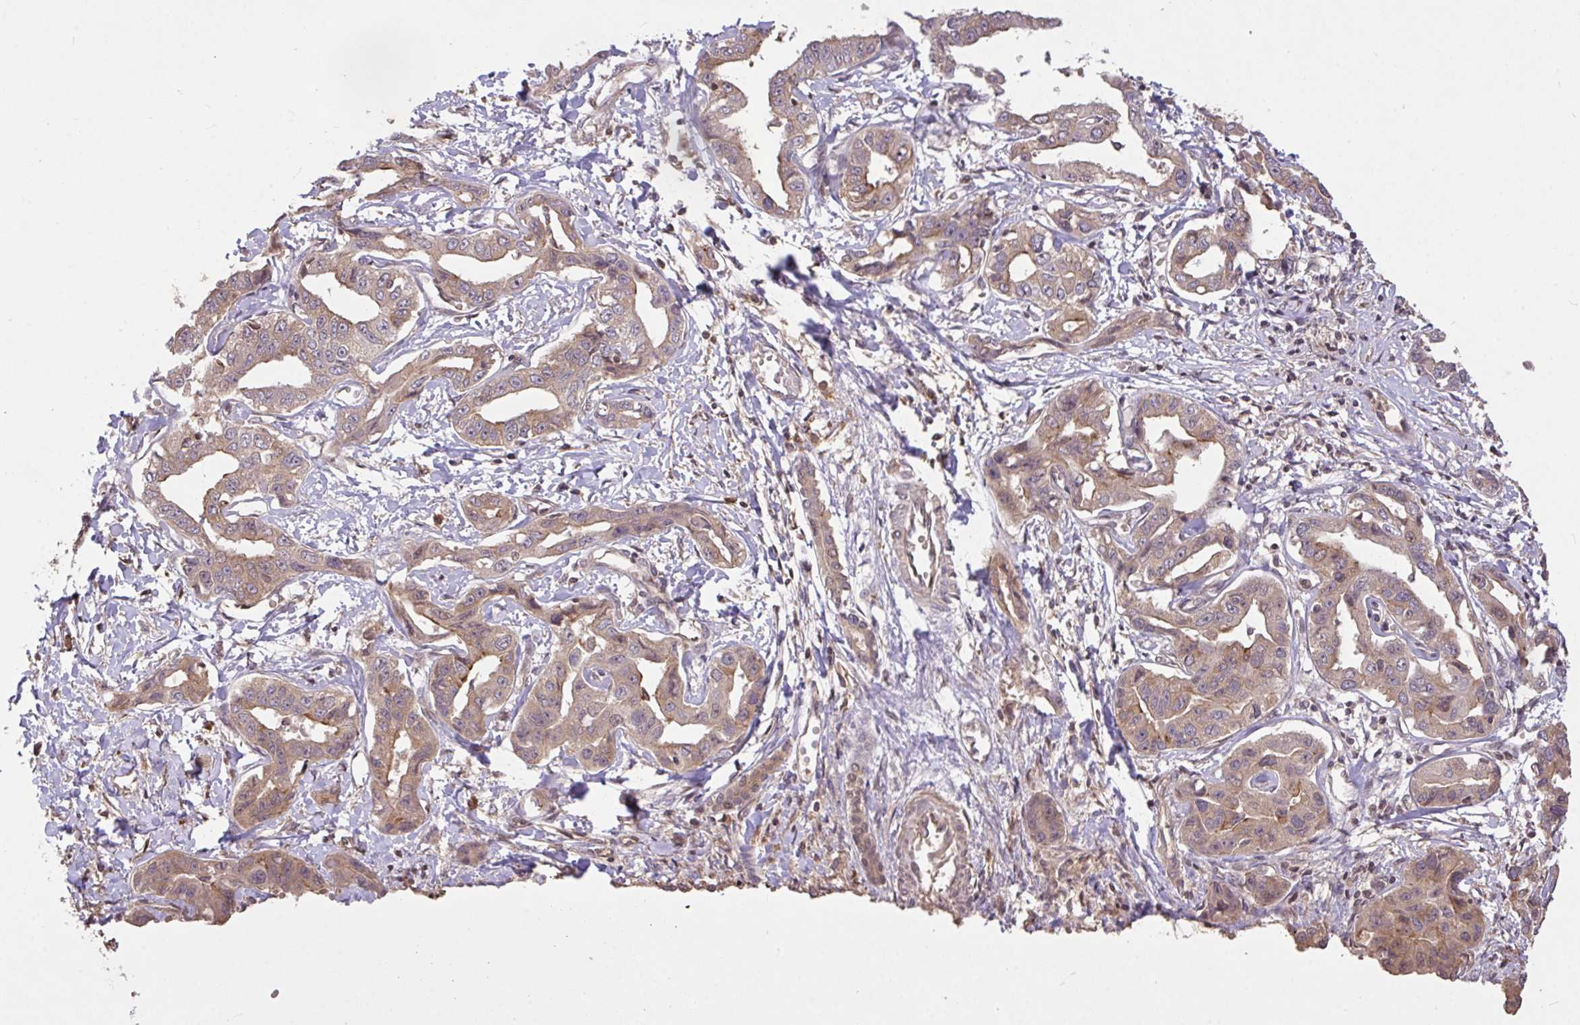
{"staining": {"intensity": "weak", "quantity": "25%-75%", "location": "cytoplasmic/membranous"}, "tissue": "liver cancer", "cell_type": "Tumor cells", "image_type": "cancer", "snomed": [{"axis": "morphology", "description": "Cholangiocarcinoma"}, {"axis": "topography", "description": "Liver"}], "caption": "Immunohistochemical staining of liver cancer (cholangiocarcinoma) displays weak cytoplasmic/membranous protein staining in approximately 25%-75% of tumor cells.", "gene": "FCER1A", "patient": {"sex": "male", "age": 59}}